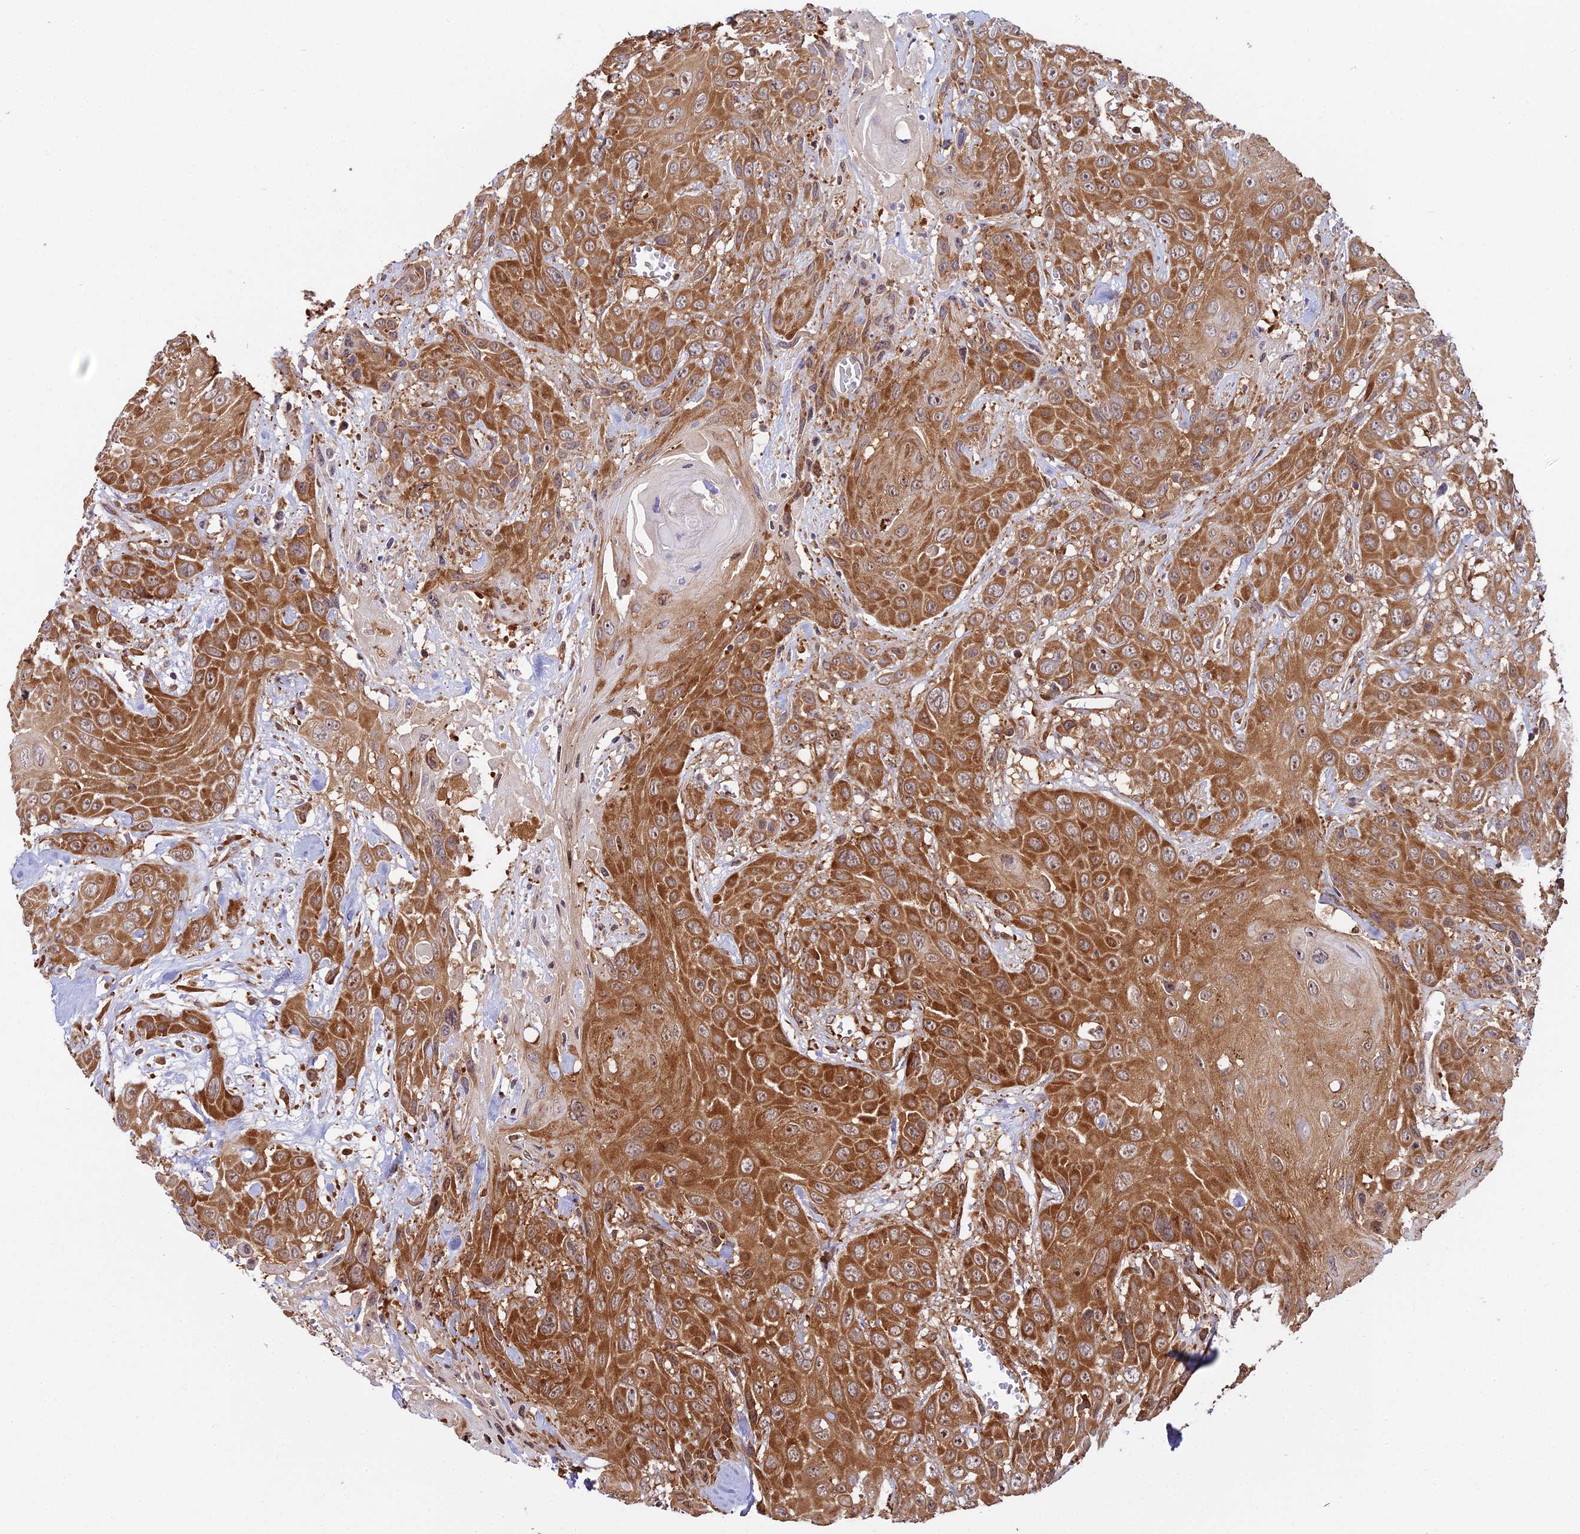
{"staining": {"intensity": "strong", "quantity": ">75%", "location": "cytoplasmic/membranous"}, "tissue": "head and neck cancer", "cell_type": "Tumor cells", "image_type": "cancer", "snomed": [{"axis": "morphology", "description": "Squamous cell carcinoma, NOS"}, {"axis": "topography", "description": "Head-Neck"}], "caption": "Protein expression analysis of human head and neck cancer reveals strong cytoplasmic/membranous staining in approximately >75% of tumor cells.", "gene": "RPL26", "patient": {"sex": "male", "age": 81}}